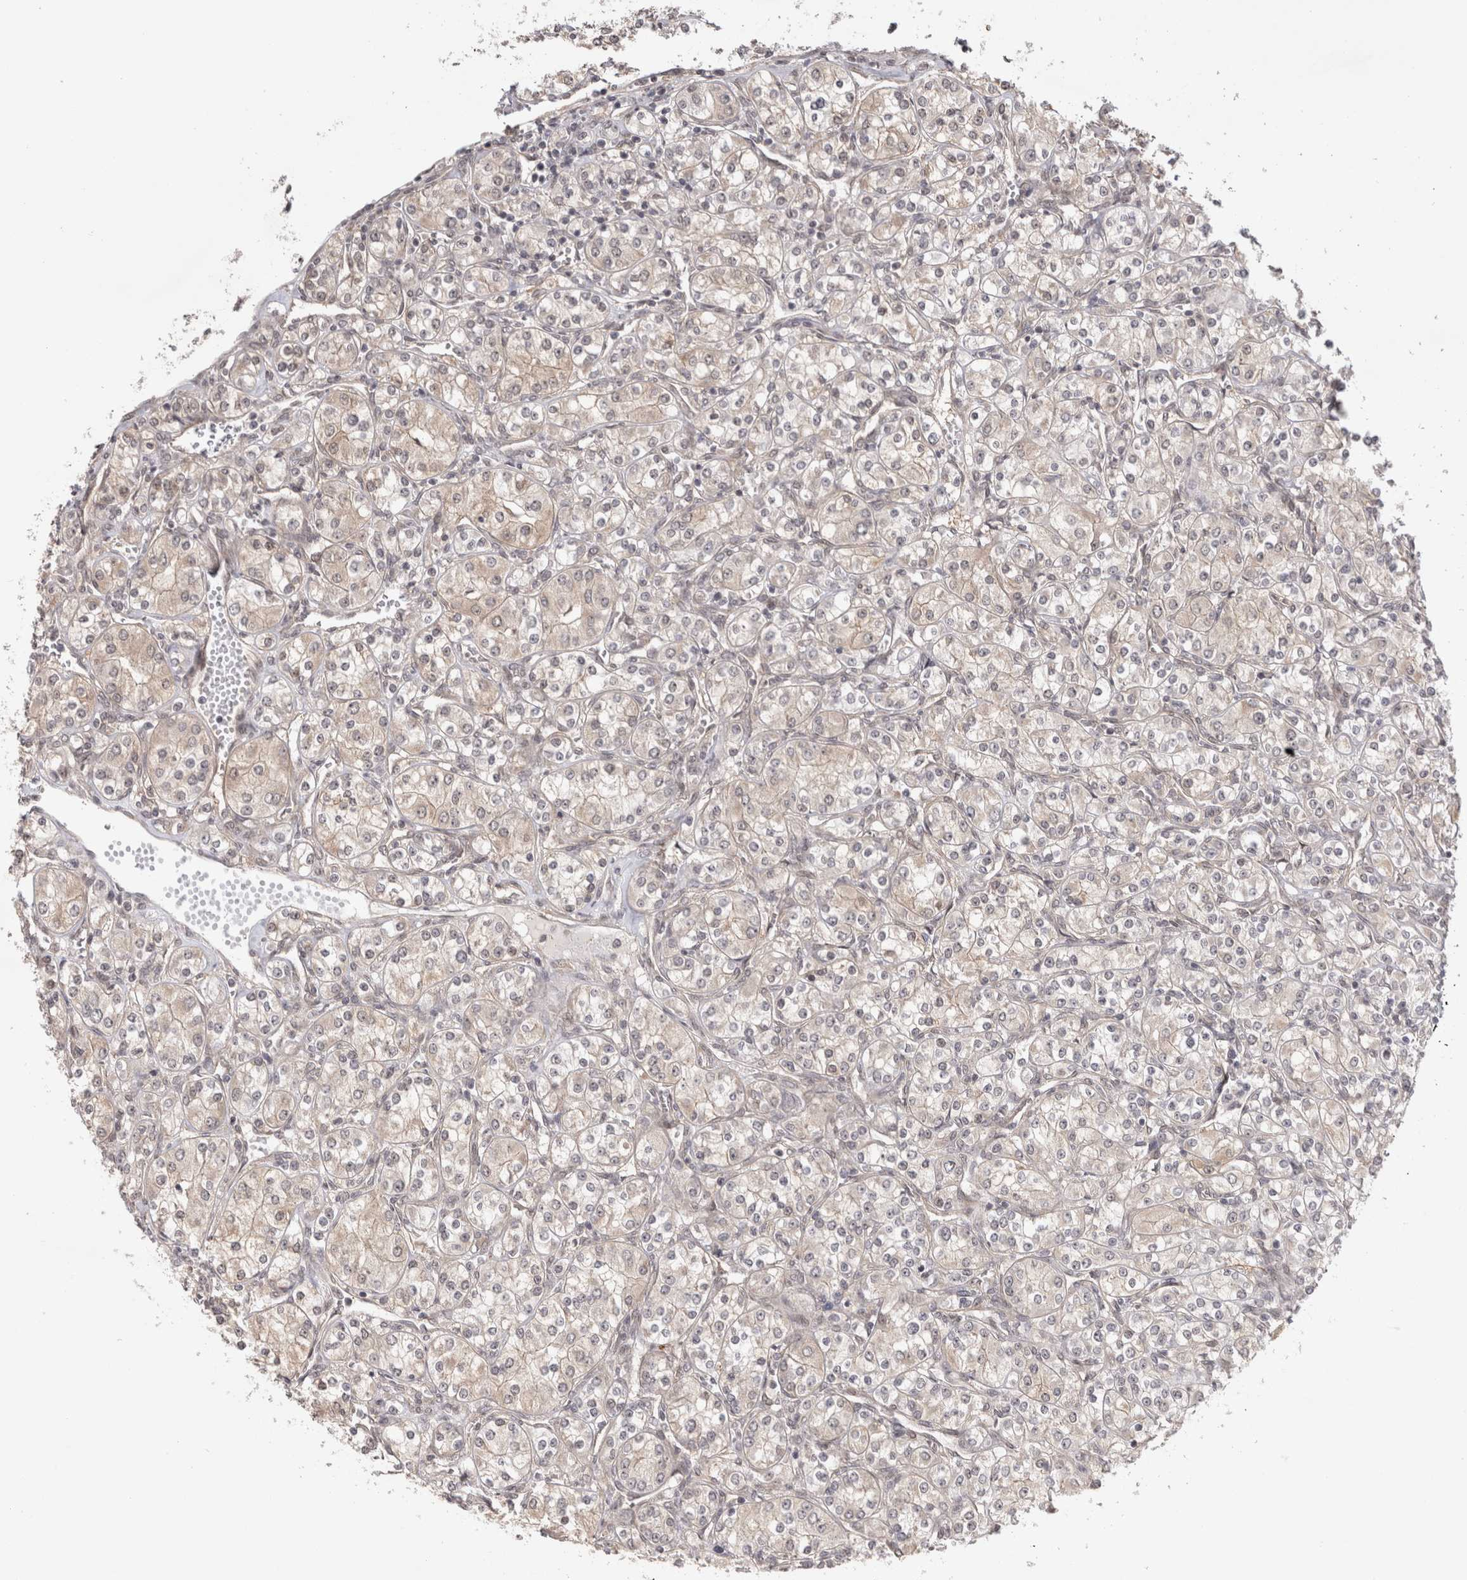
{"staining": {"intensity": "weak", "quantity": "25%-75%", "location": "cytoplasmic/membranous"}, "tissue": "renal cancer", "cell_type": "Tumor cells", "image_type": "cancer", "snomed": [{"axis": "morphology", "description": "Adenocarcinoma, NOS"}, {"axis": "topography", "description": "Kidney"}], "caption": "Immunohistochemistry staining of renal adenocarcinoma, which displays low levels of weak cytoplasmic/membranous staining in about 25%-75% of tumor cells indicating weak cytoplasmic/membranous protein staining. The staining was performed using DAB (brown) for protein detection and nuclei were counterstained in hematoxylin (blue).", "gene": "ZNF318", "patient": {"sex": "male", "age": 77}}